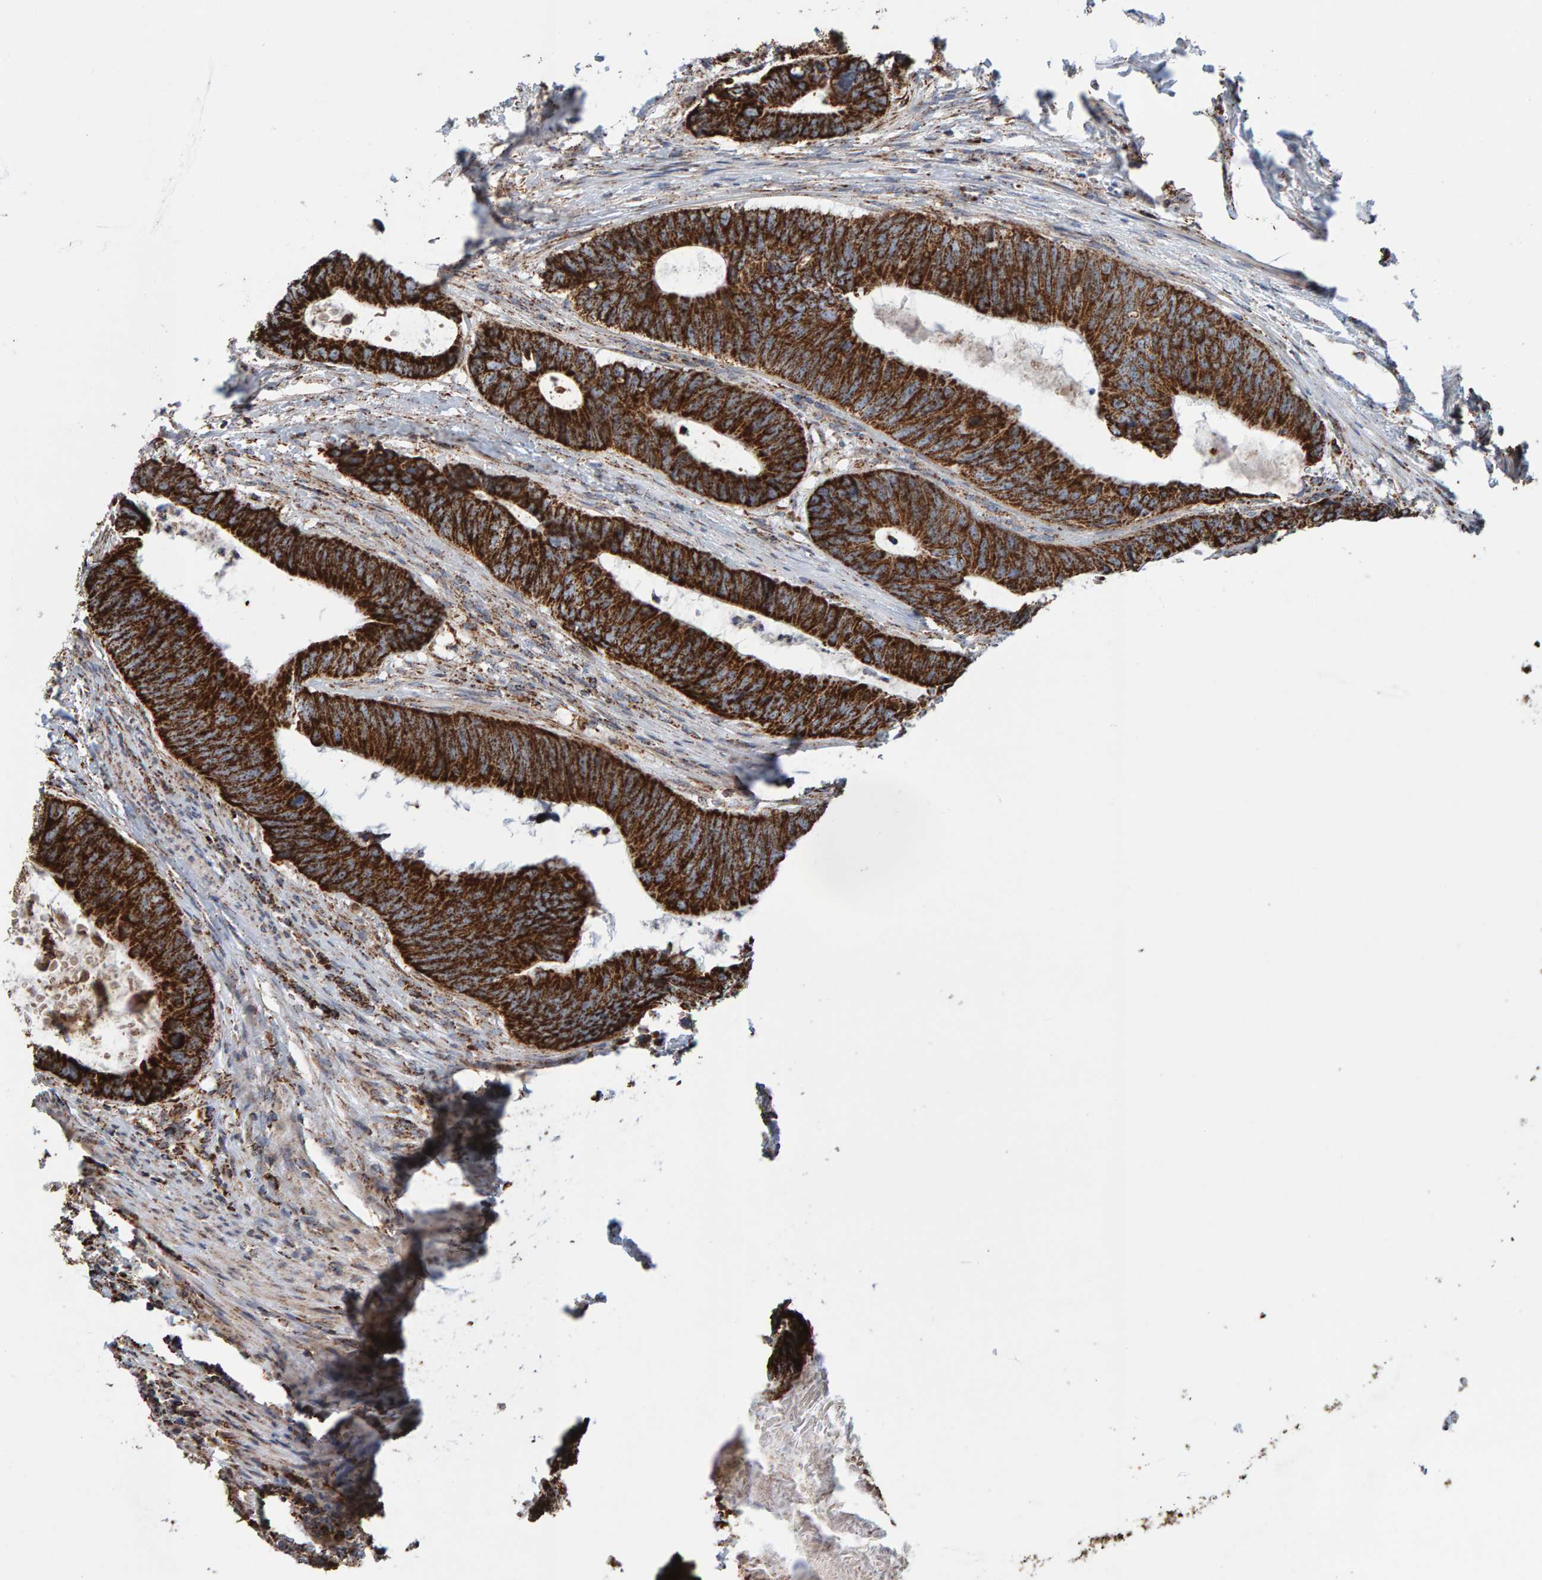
{"staining": {"intensity": "strong", "quantity": ">75%", "location": "cytoplasmic/membranous"}, "tissue": "colorectal cancer", "cell_type": "Tumor cells", "image_type": "cancer", "snomed": [{"axis": "morphology", "description": "Adenocarcinoma, NOS"}, {"axis": "topography", "description": "Colon"}], "caption": "A high-resolution histopathology image shows IHC staining of colorectal cancer (adenocarcinoma), which displays strong cytoplasmic/membranous staining in about >75% of tumor cells.", "gene": "MRPL45", "patient": {"sex": "male", "age": 56}}